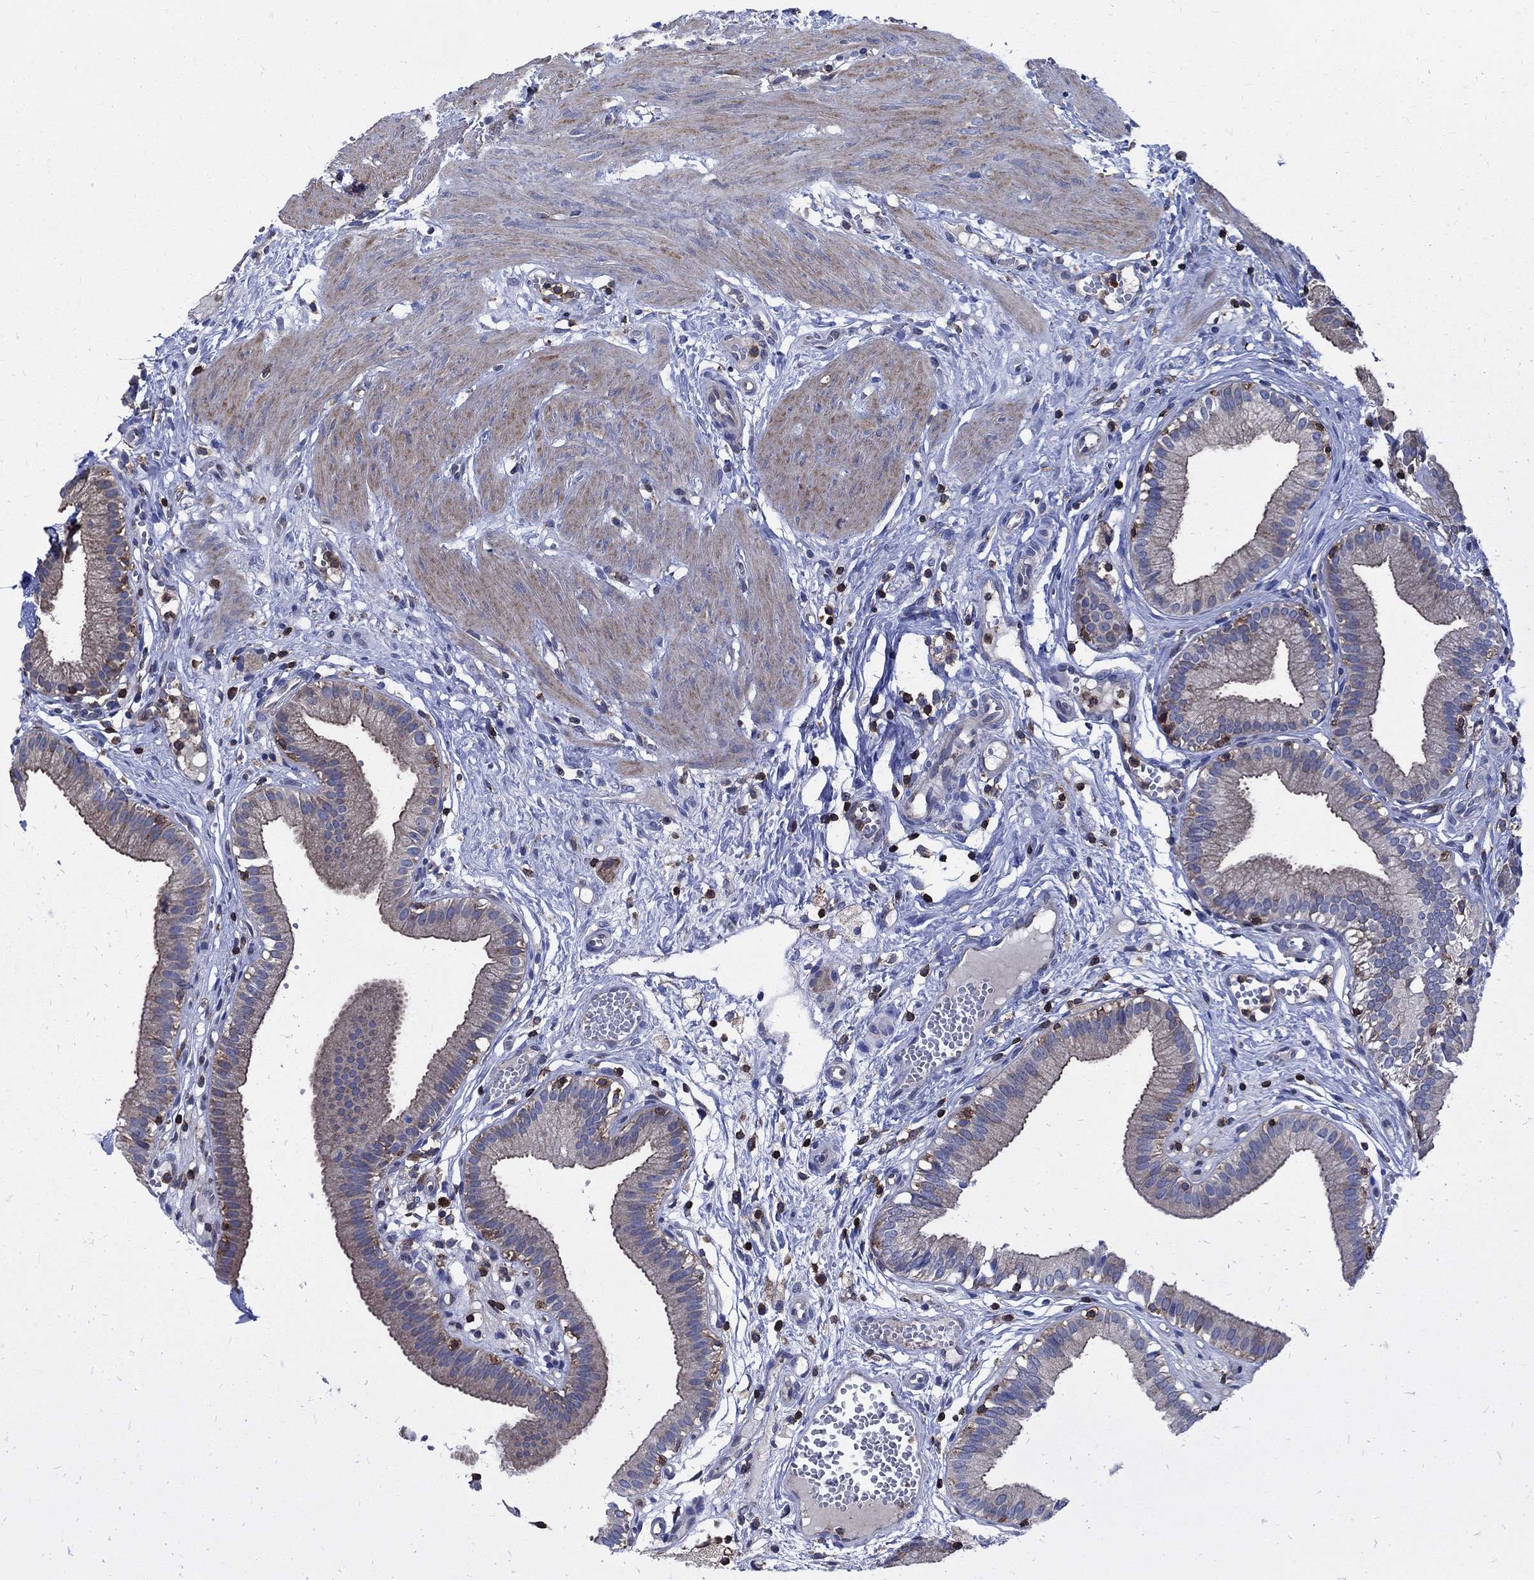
{"staining": {"intensity": "negative", "quantity": "none", "location": "none"}, "tissue": "gallbladder", "cell_type": "Glandular cells", "image_type": "normal", "snomed": [{"axis": "morphology", "description": "Normal tissue, NOS"}, {"axis": "topography", "description": "Gallbladder"}], "caption": "Glandular cells are negative for brown protein staining in unremarkable gallbladder. (Stains: DAB IHC with hematoxylin counter stain, Microscopy: brightfield microscopy at high magnification).", "gene": "AGAP2", "patient": {"sex": "female", "age": 24}}